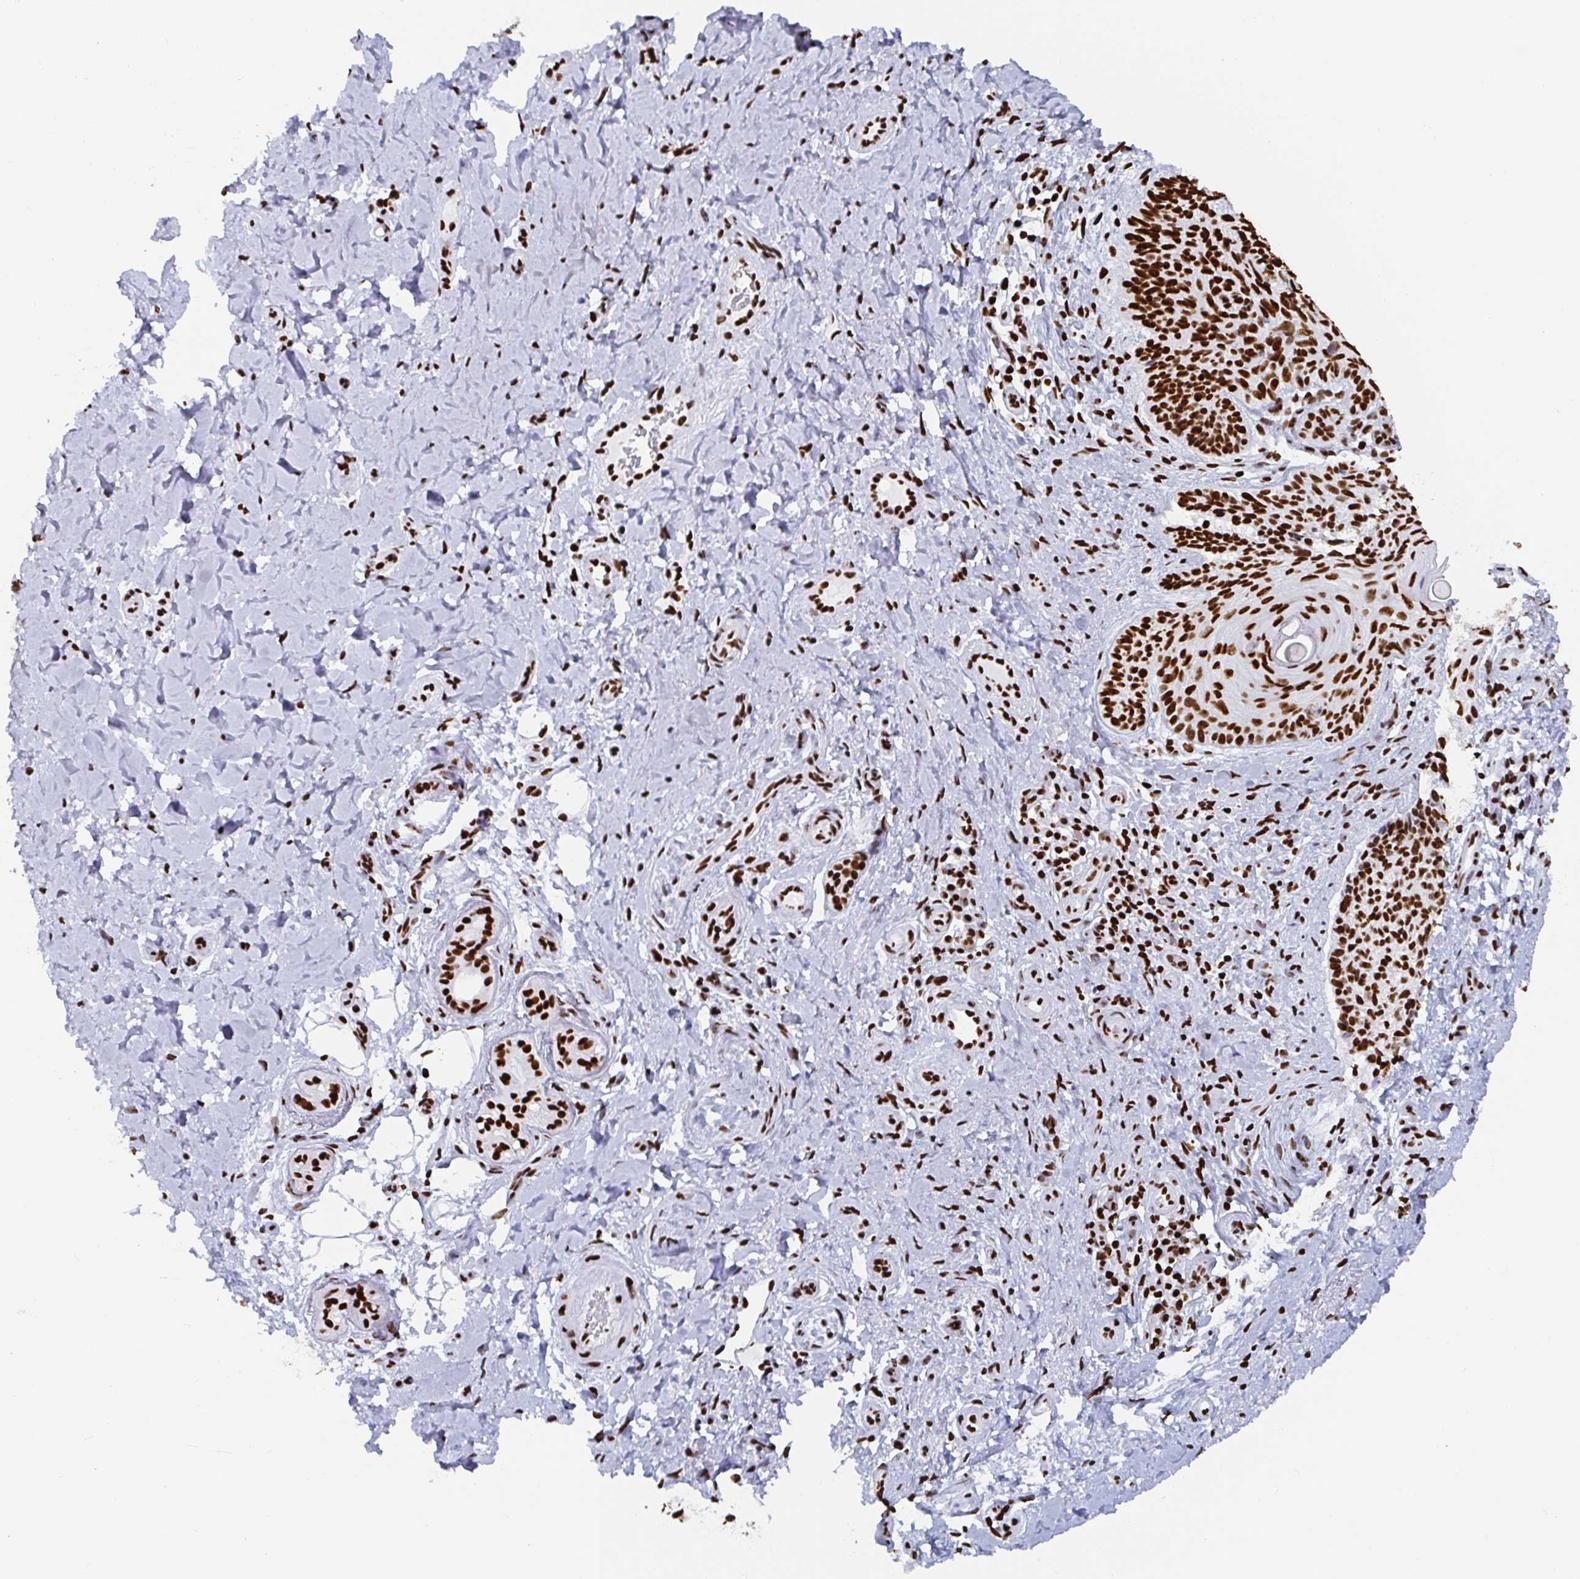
{"staining": {"intensity": "strong", "quantity": ">75%", "location": "nuclear"}, "tissue": "skin cancer", "cell_type": "Tumor cells", "image_type": "cancer", "snomed": [{"axis": "morphology", "description": "Basal cell carcinoma"}, {"axis": "topography", "description": "Skin"}], "caption": "Brown immunohistochemical staining in human skin cancer displays strong nuclear positivity in approximately >75% of tumor cells.", "gene": "EWSR1", "patient": {"sex": "male", "age": 89}}